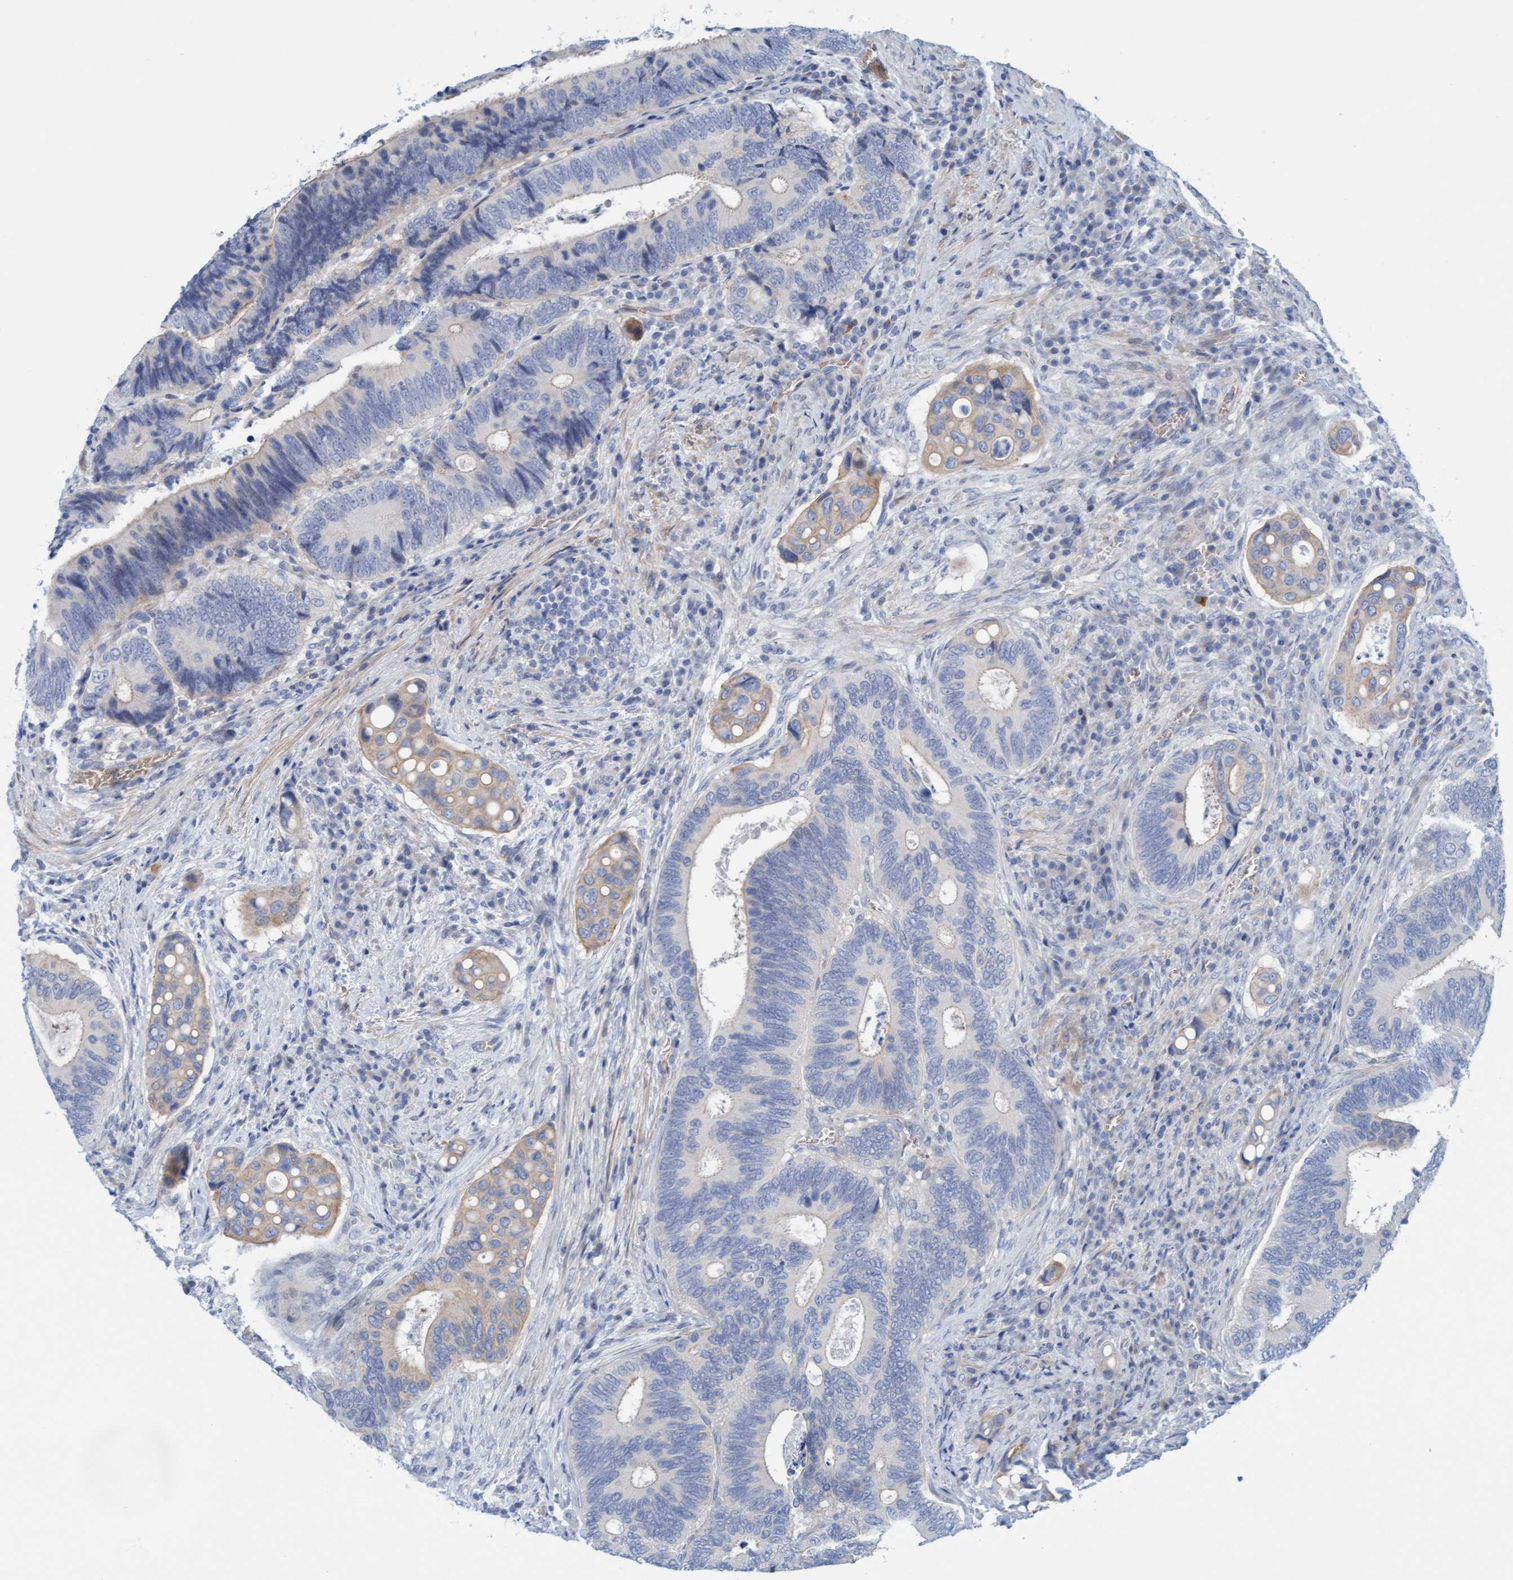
{"staining": {"intensity": "weak", "quantity": "<25%", "location": "cytoplasmic/membranous"}, "tissue": "colorectal cancer", "cell_type": "Tumor cells", "image_type": "cancer", "snomed": [{"axis": "morphology", "description": "Inflammation, NOS"}, {"axis": "morphology", "description": "Adenocarcinoma, NOS"}, {"axis": "topography", "description": "Colon"}], "caption": "Tumor cells are negative for protein expression in human colorectal cancer (adenocarcinoma).", "gene": "P2RX5", "patient": {"sex": "male", "age": 72}}